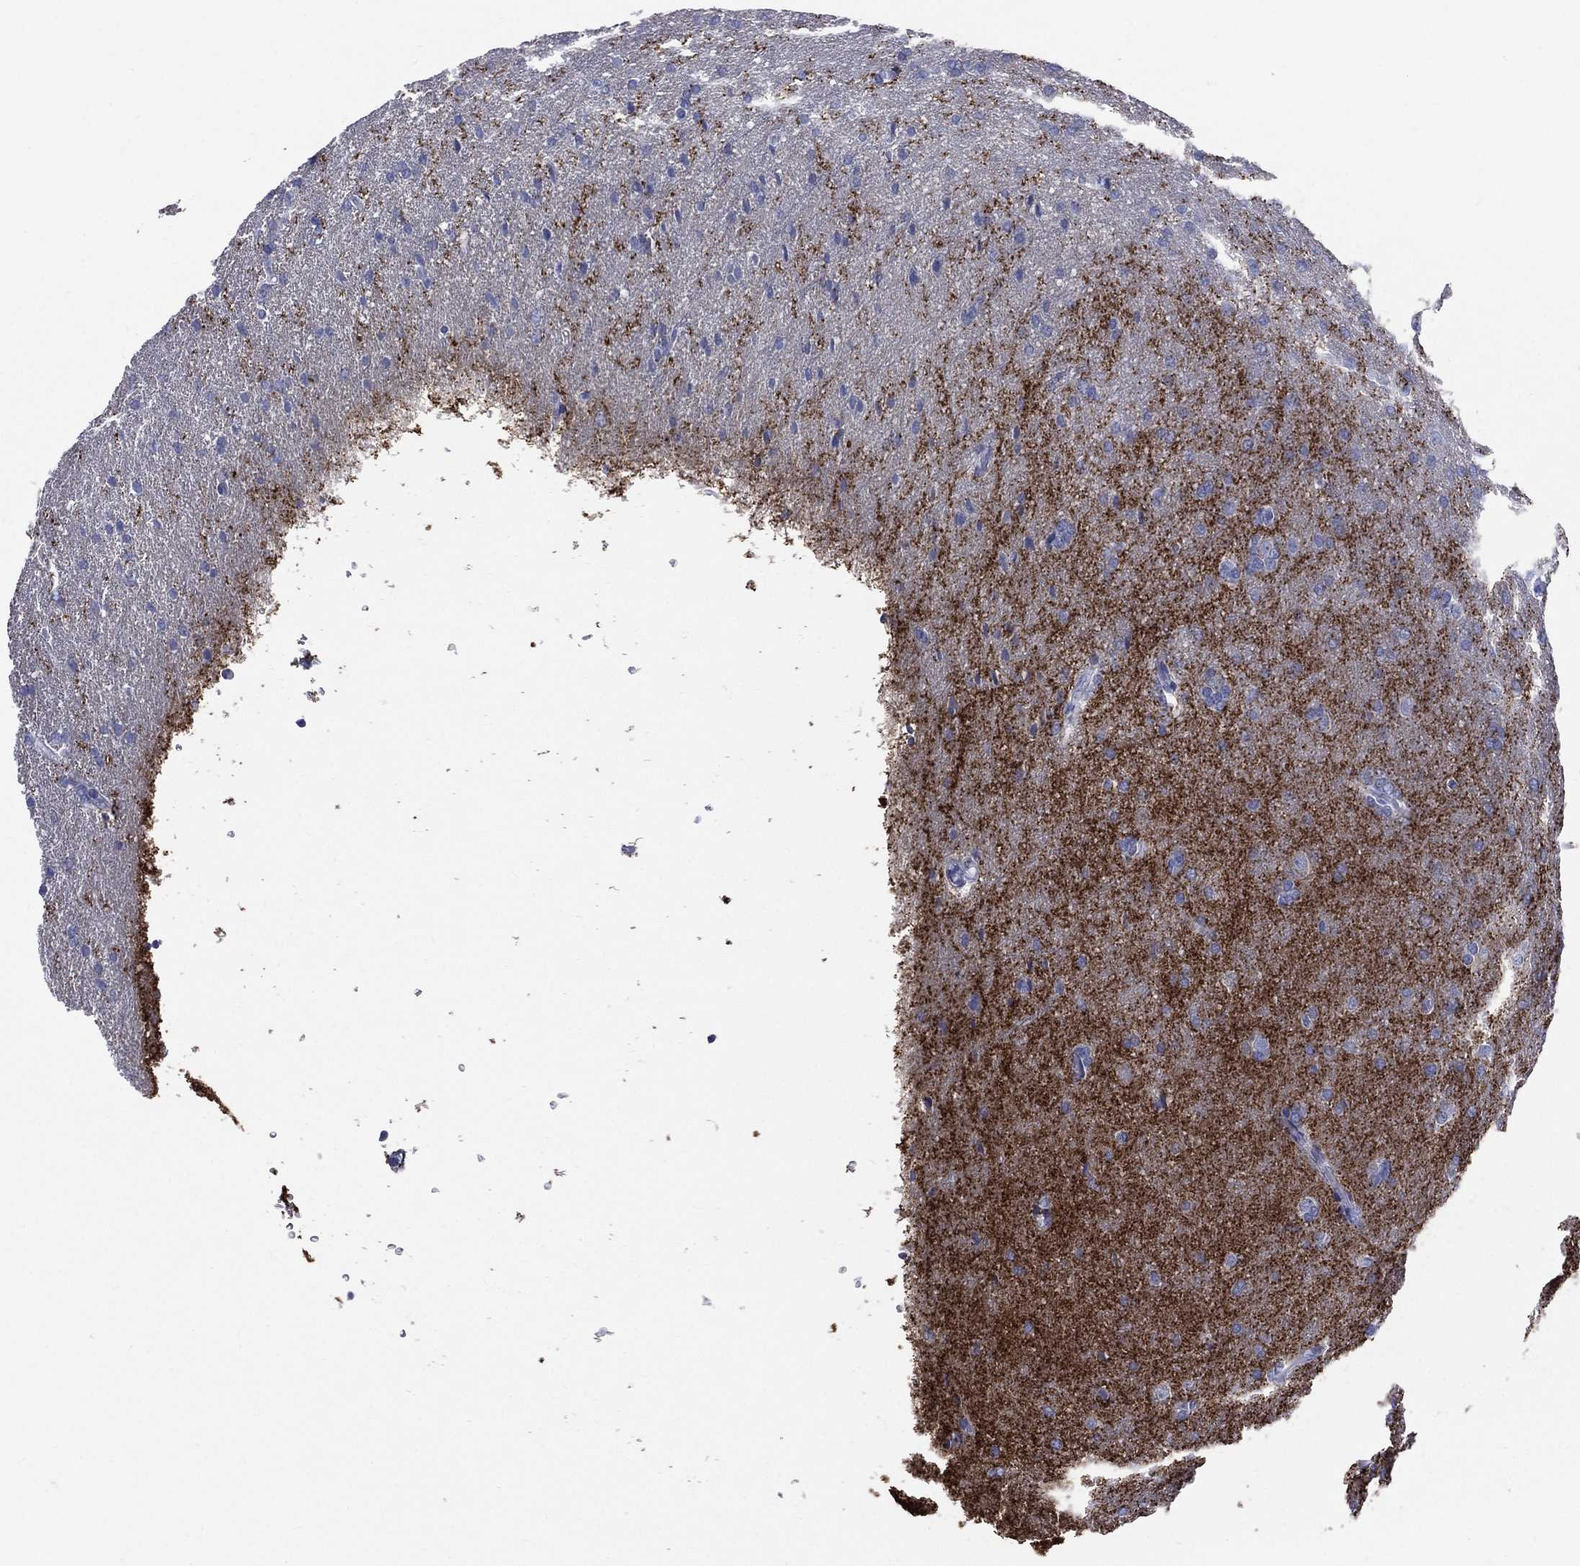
{"staining": {"intensity": "negative", "quantity": "none", "location": "none"}, "tissue": "glioma", "cell_type": "Tumor cells", "image_type": "cancer", "snomed": [{"axis": "morphology", "description": "Glioma, malignant, Low grade"}, {"axis": "topography", "description": "Brain"}], "caption": "The image exhibits no staining of tumor cells in malignant glioma (low-grade).", "gene": "SYP", "patient": {"sex": "female", "age": 32}}